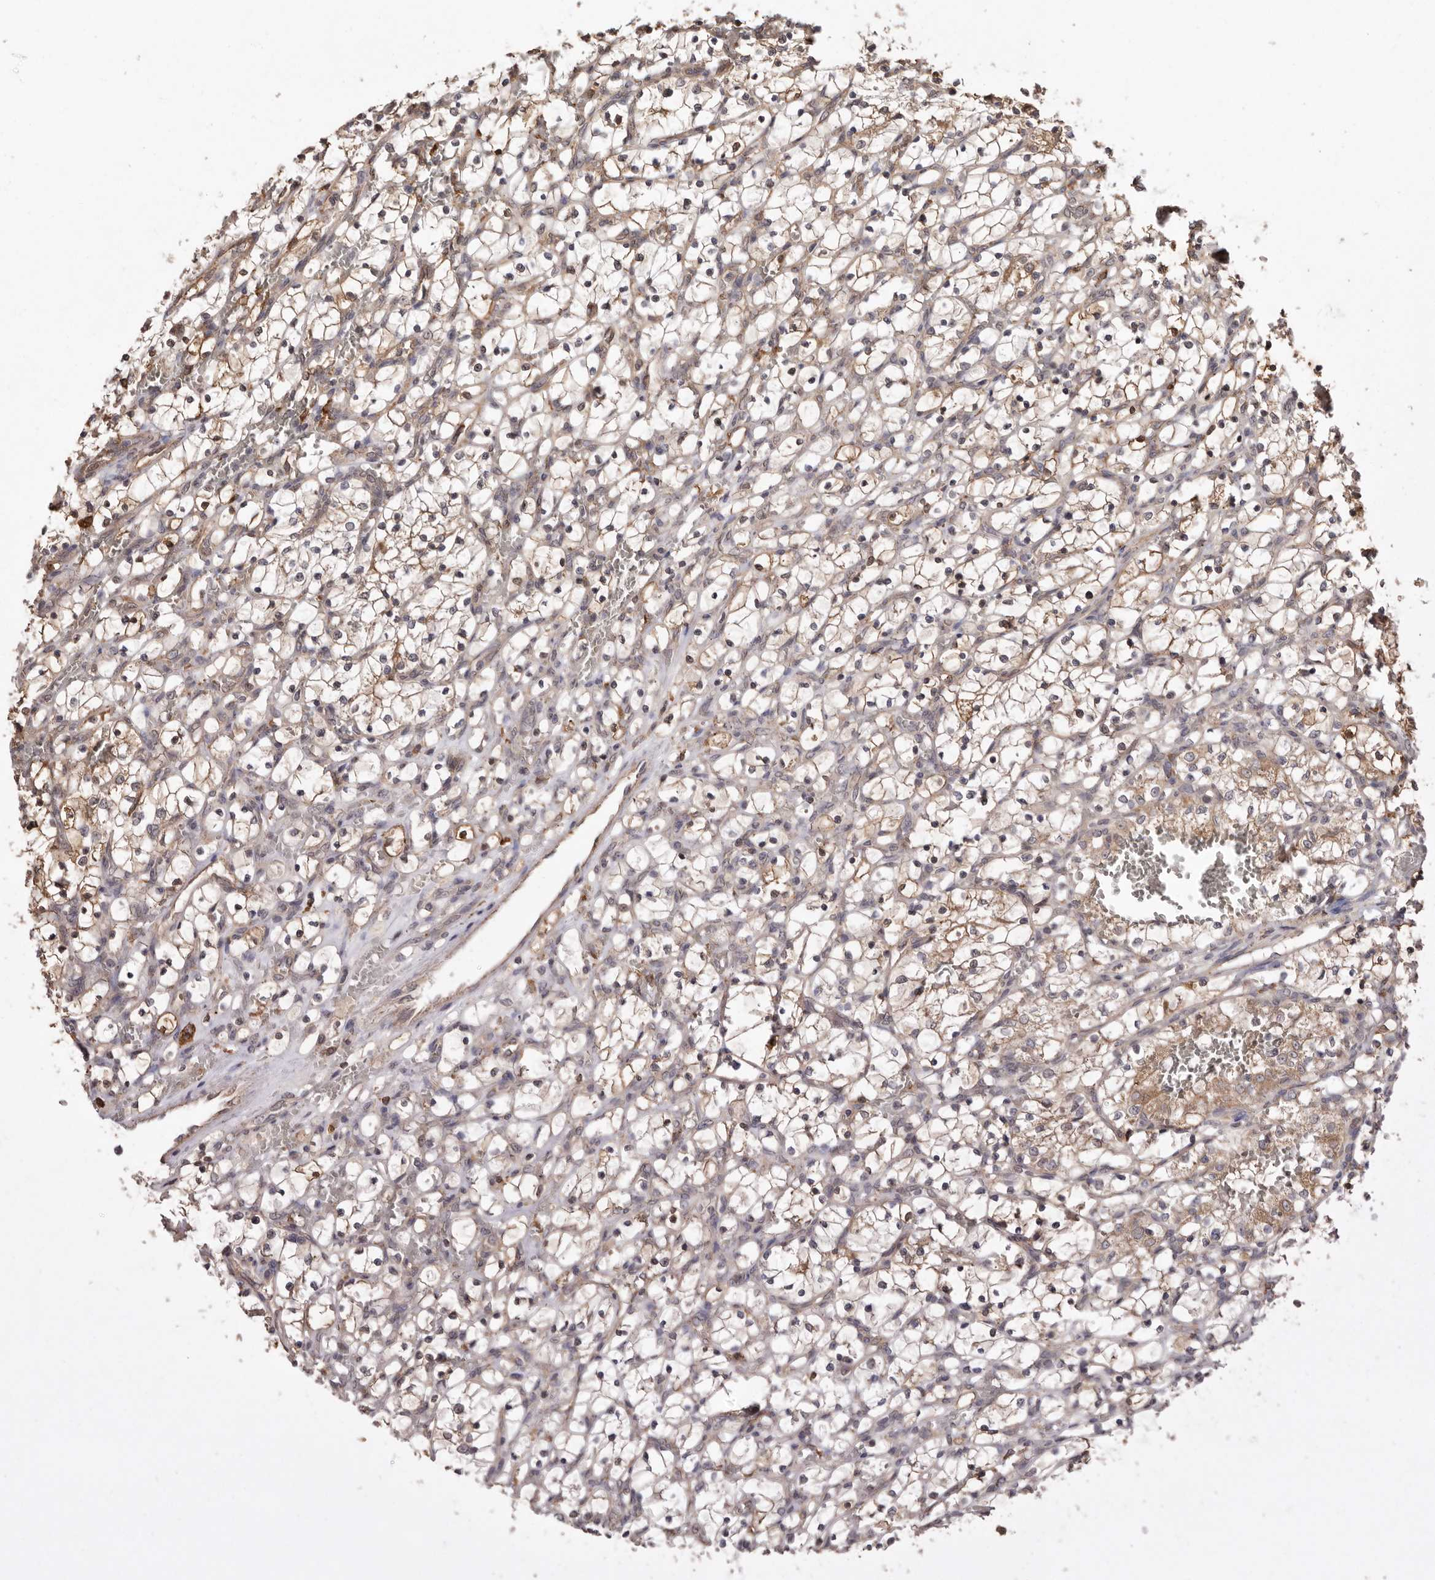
{"staining": {"intensity": "weak", "quantity": "25%-75%", "location": "cytoplasmic/membranous"}, "tissue": "renal cancer", "cell_type": "Tumor cells", "image_type": "cancer", "snomed": [{"axis": "morphology", "description": "Adenocarcinoma, NOS"}, {"axis": "topography", "description": "Kidney"}], "caption": "Renal adenocarcinoma stained for a protein (brown) shows weak cytoplasmic/membranous positive positivity in about 25%-75% of tumor cells.", "gene": "RSPO2", "patient": {"sex": "female", "age": 69}}